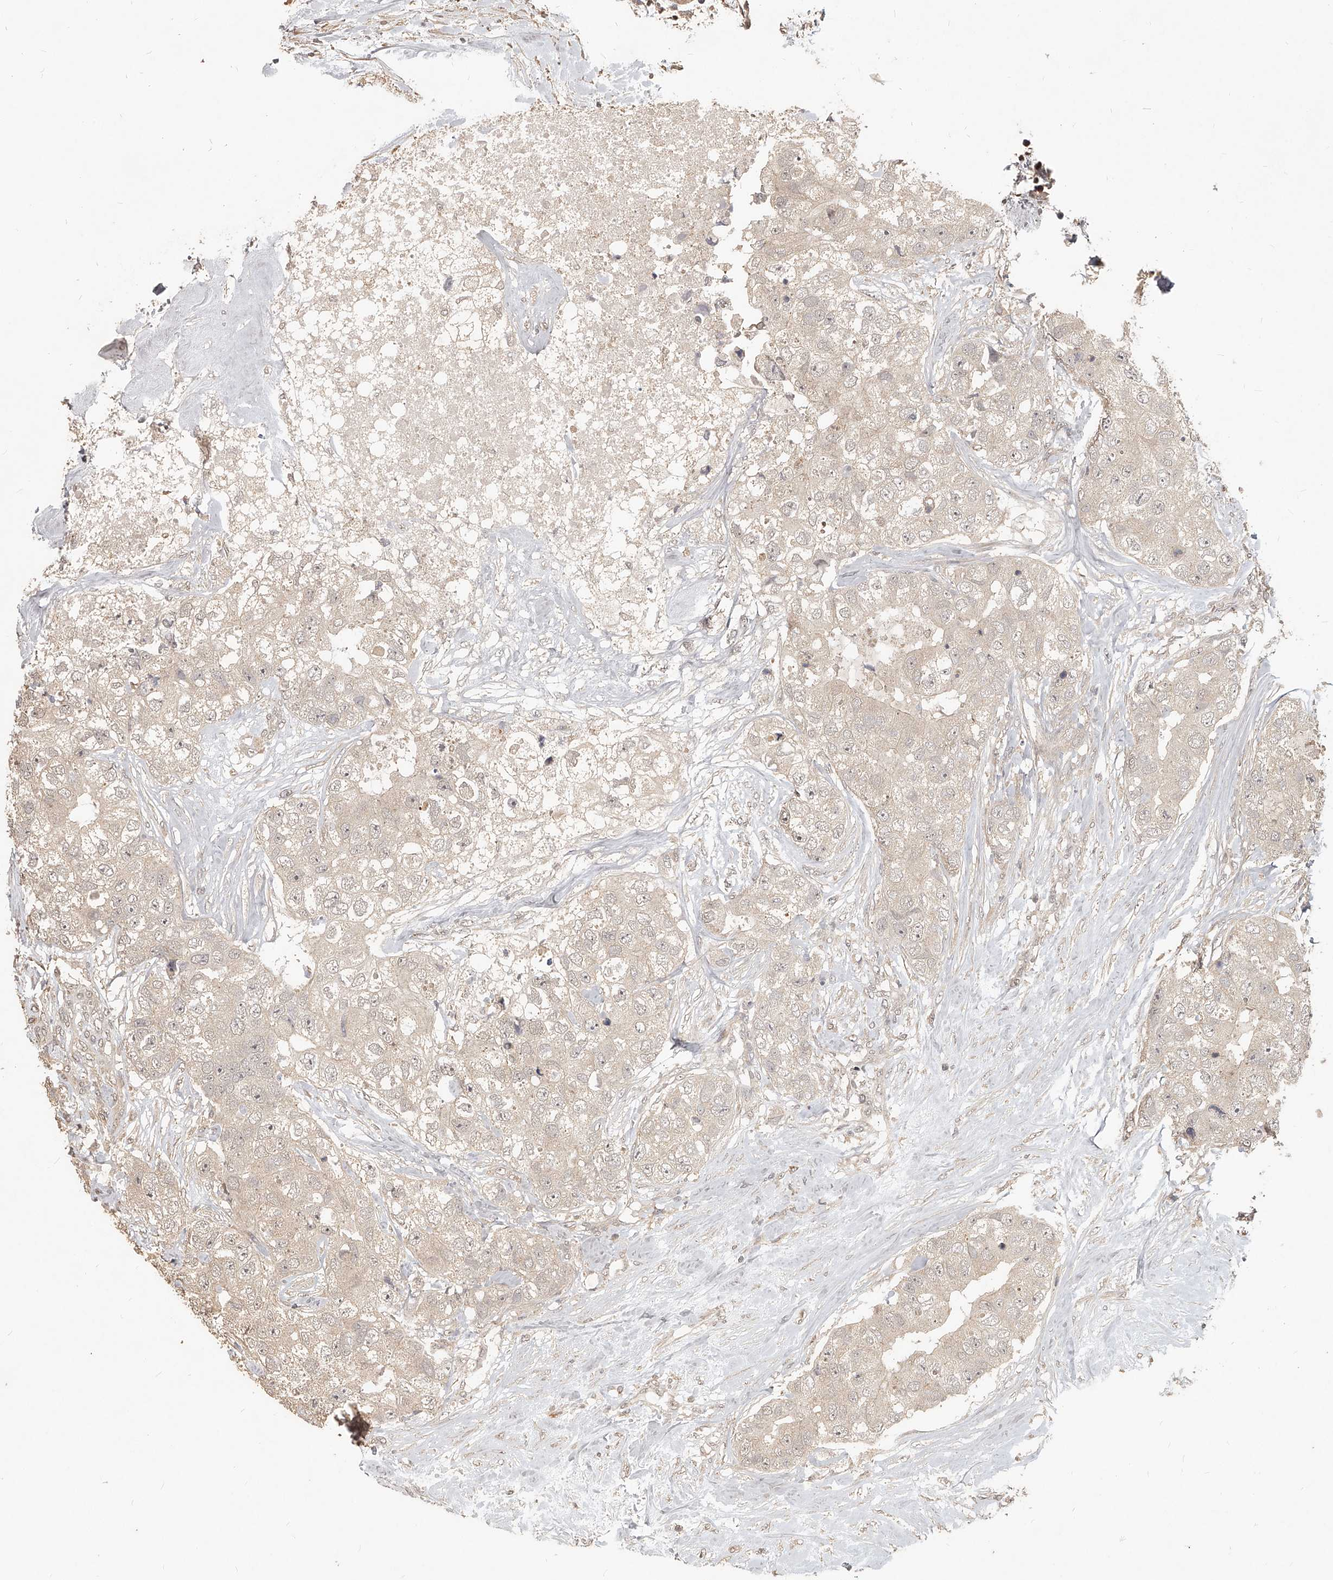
{"staining": {"intensity": "negative", "quantity": "none", "location": "none"}, "tissue": "breast cancer", "cell_type": "Tumor cells", "image_type": "cancer", "snomed": [{"axis": "morphology", "description": "Duct carcinoma"}, {"axis": "topography", "description": "Breast"}], "caption": "This is a image of immunohistochemistry staining of breast intraductal carcinoma, which shows no positivity in tumor cells.", "gene": "SLC37A1", "patient": {"sex": "female", "age": 62}}